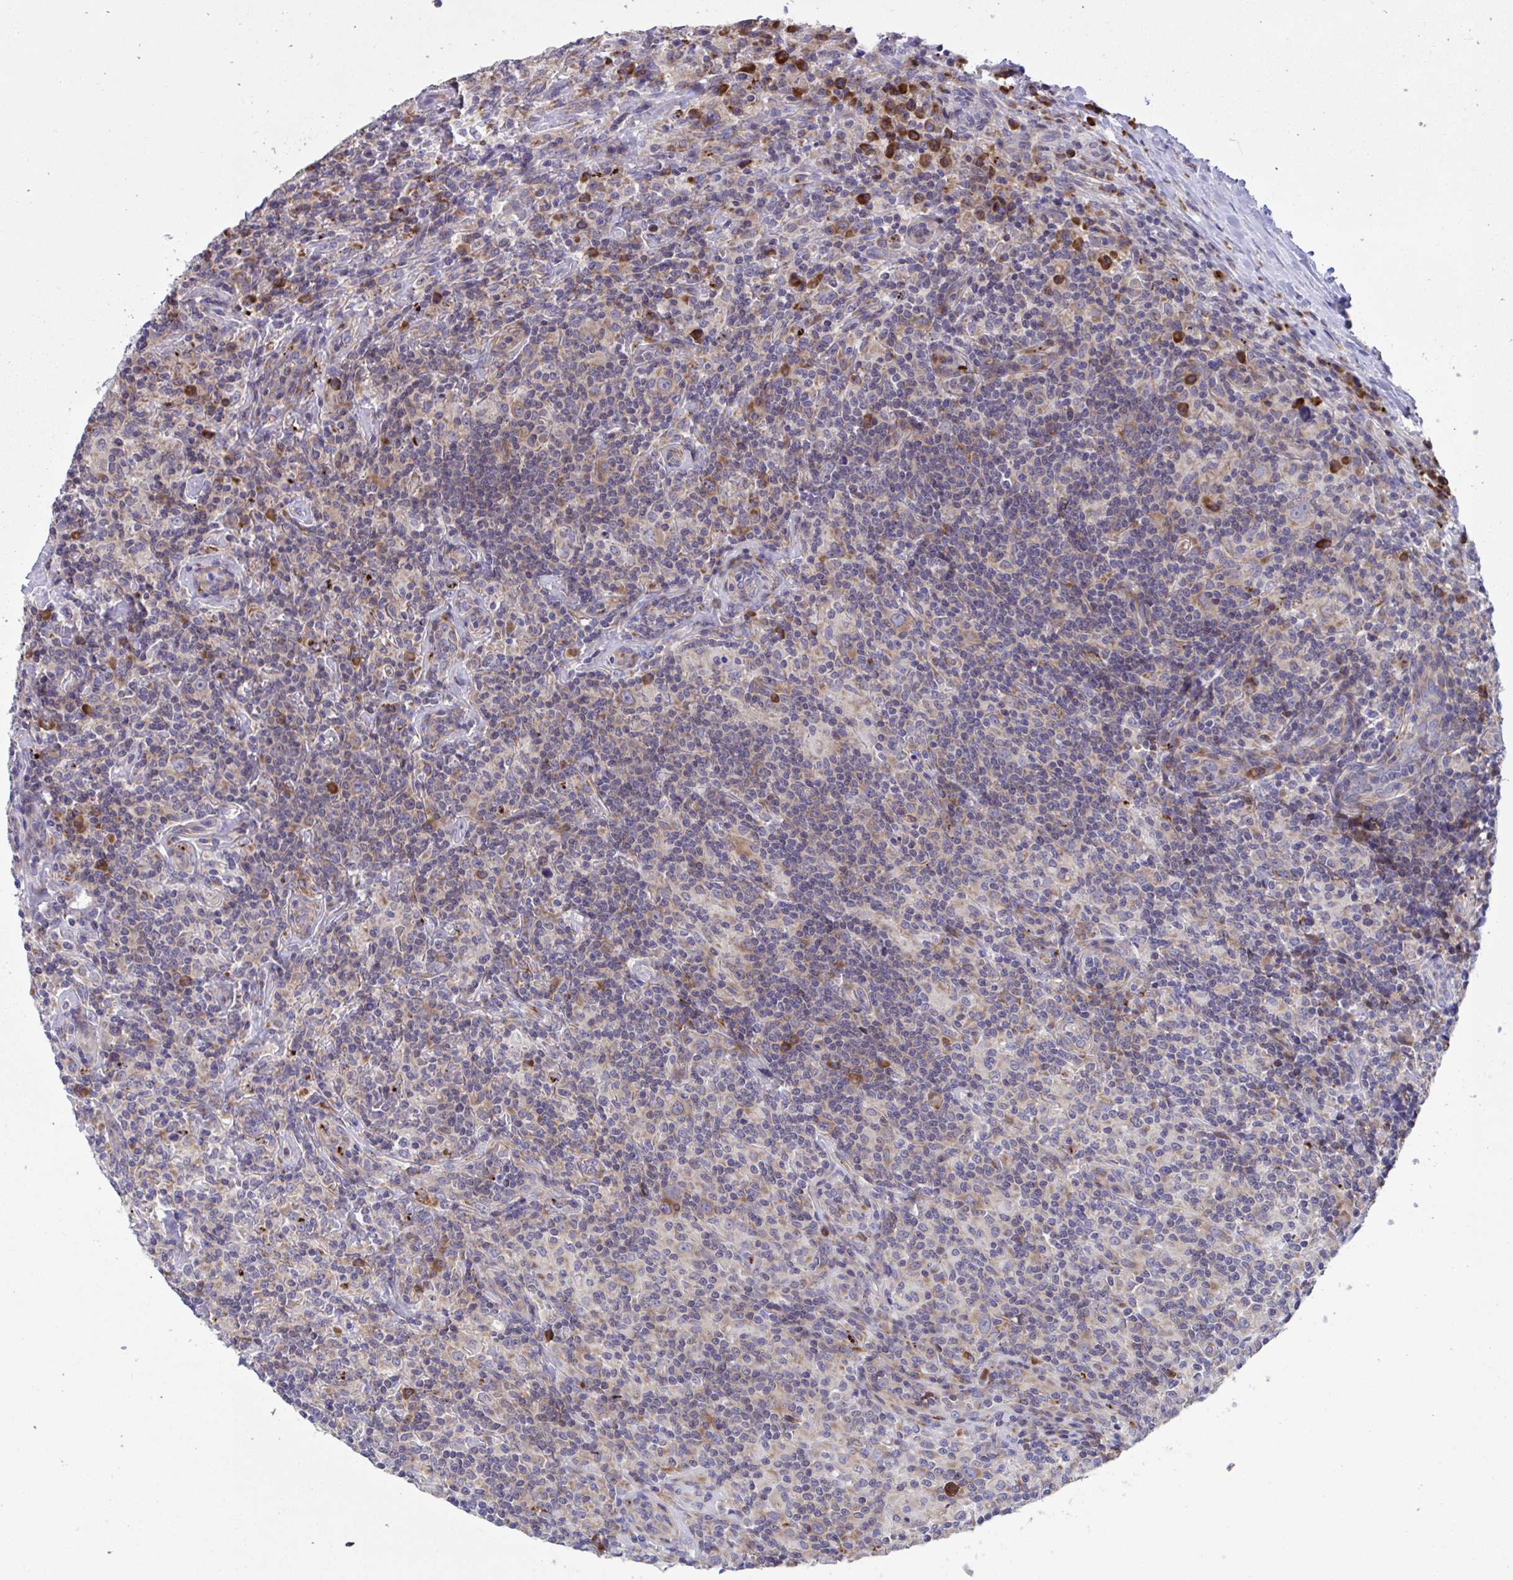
{"staining": {"intensity": "moderate", "quantity": "<25%", "location": "cytoplasmic/membranous"}, "tissue": "lymphoma", "cell_type": "Tumor cells", "image_type": "cancer", "snomed": [{"axis": "morphology", "description": "Hodgkin's disease, NOS"}, {"axis": "morphology", "description": "Hodgkin's lymphoma, nodular sclerosis"}, {"axis": "topography", "description": "Lymph node"}], "caption": "This image shows immunohistochemistry staining of human lymphoma, with low moderate cytoplasmic/membranous staining in about <25% of tumor cells.", "gene": "RPS15", "patient": {"sex": "female", "age": 10}}